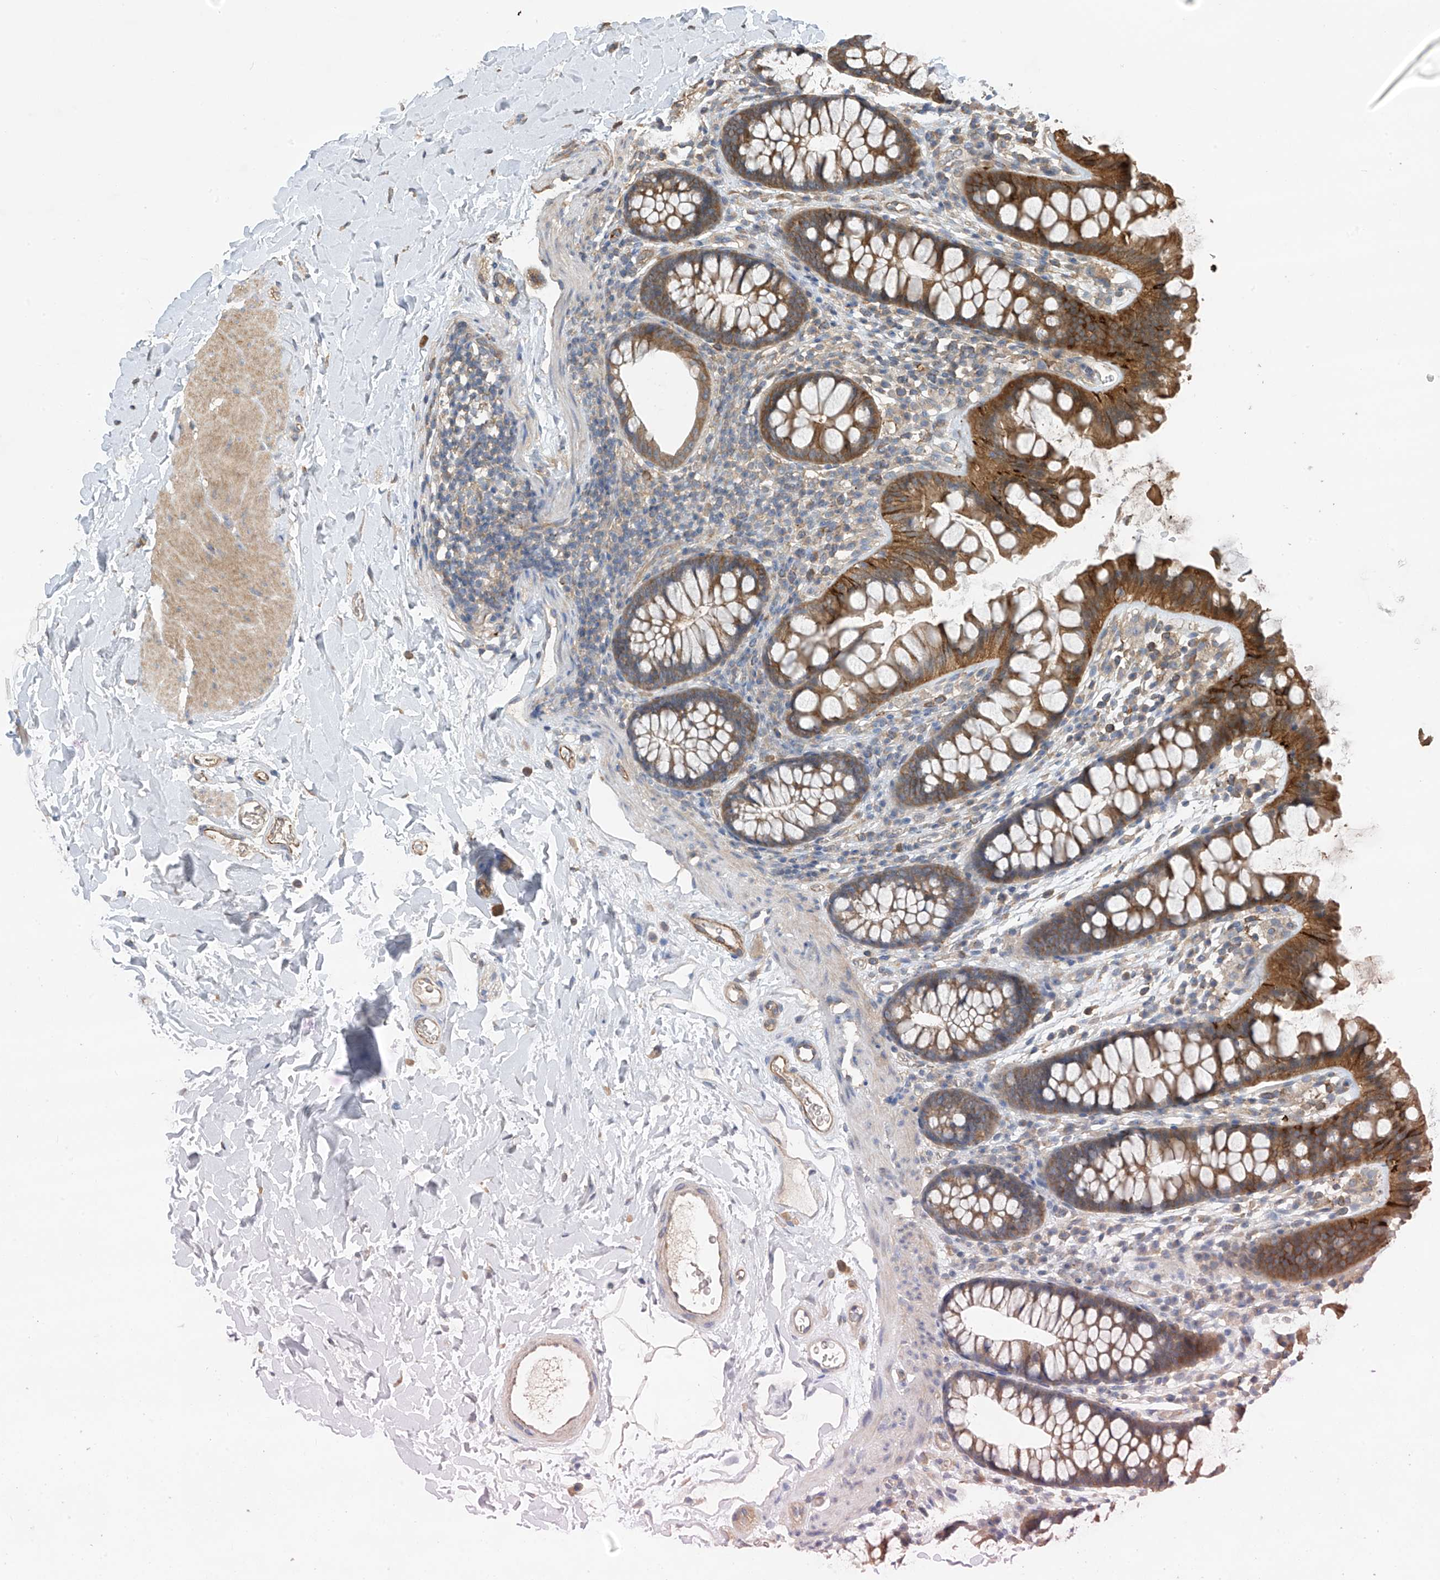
{"staining": {"intensity": "moderate", "quantity": ">75%", "location": "cytoplasmic/membranous"}, "tissue": "colon", "cell_type": "Endothelial cells", "image_type": "normal", "snomed": [{"axis": "morphology", "description": "Normal tissue, NOS"}, {"axis": "topography", "description": "Colon"}], "caption": "This micrograph demonstrates immunohistochemistry (IHC) staining of unremarkable colon, with medium moderate cytoplasmic/membranous expression in approximately >75% of endothelial cells.", "gene": "PHACTR4", "patient": {"sex": "female", "age": 62}}